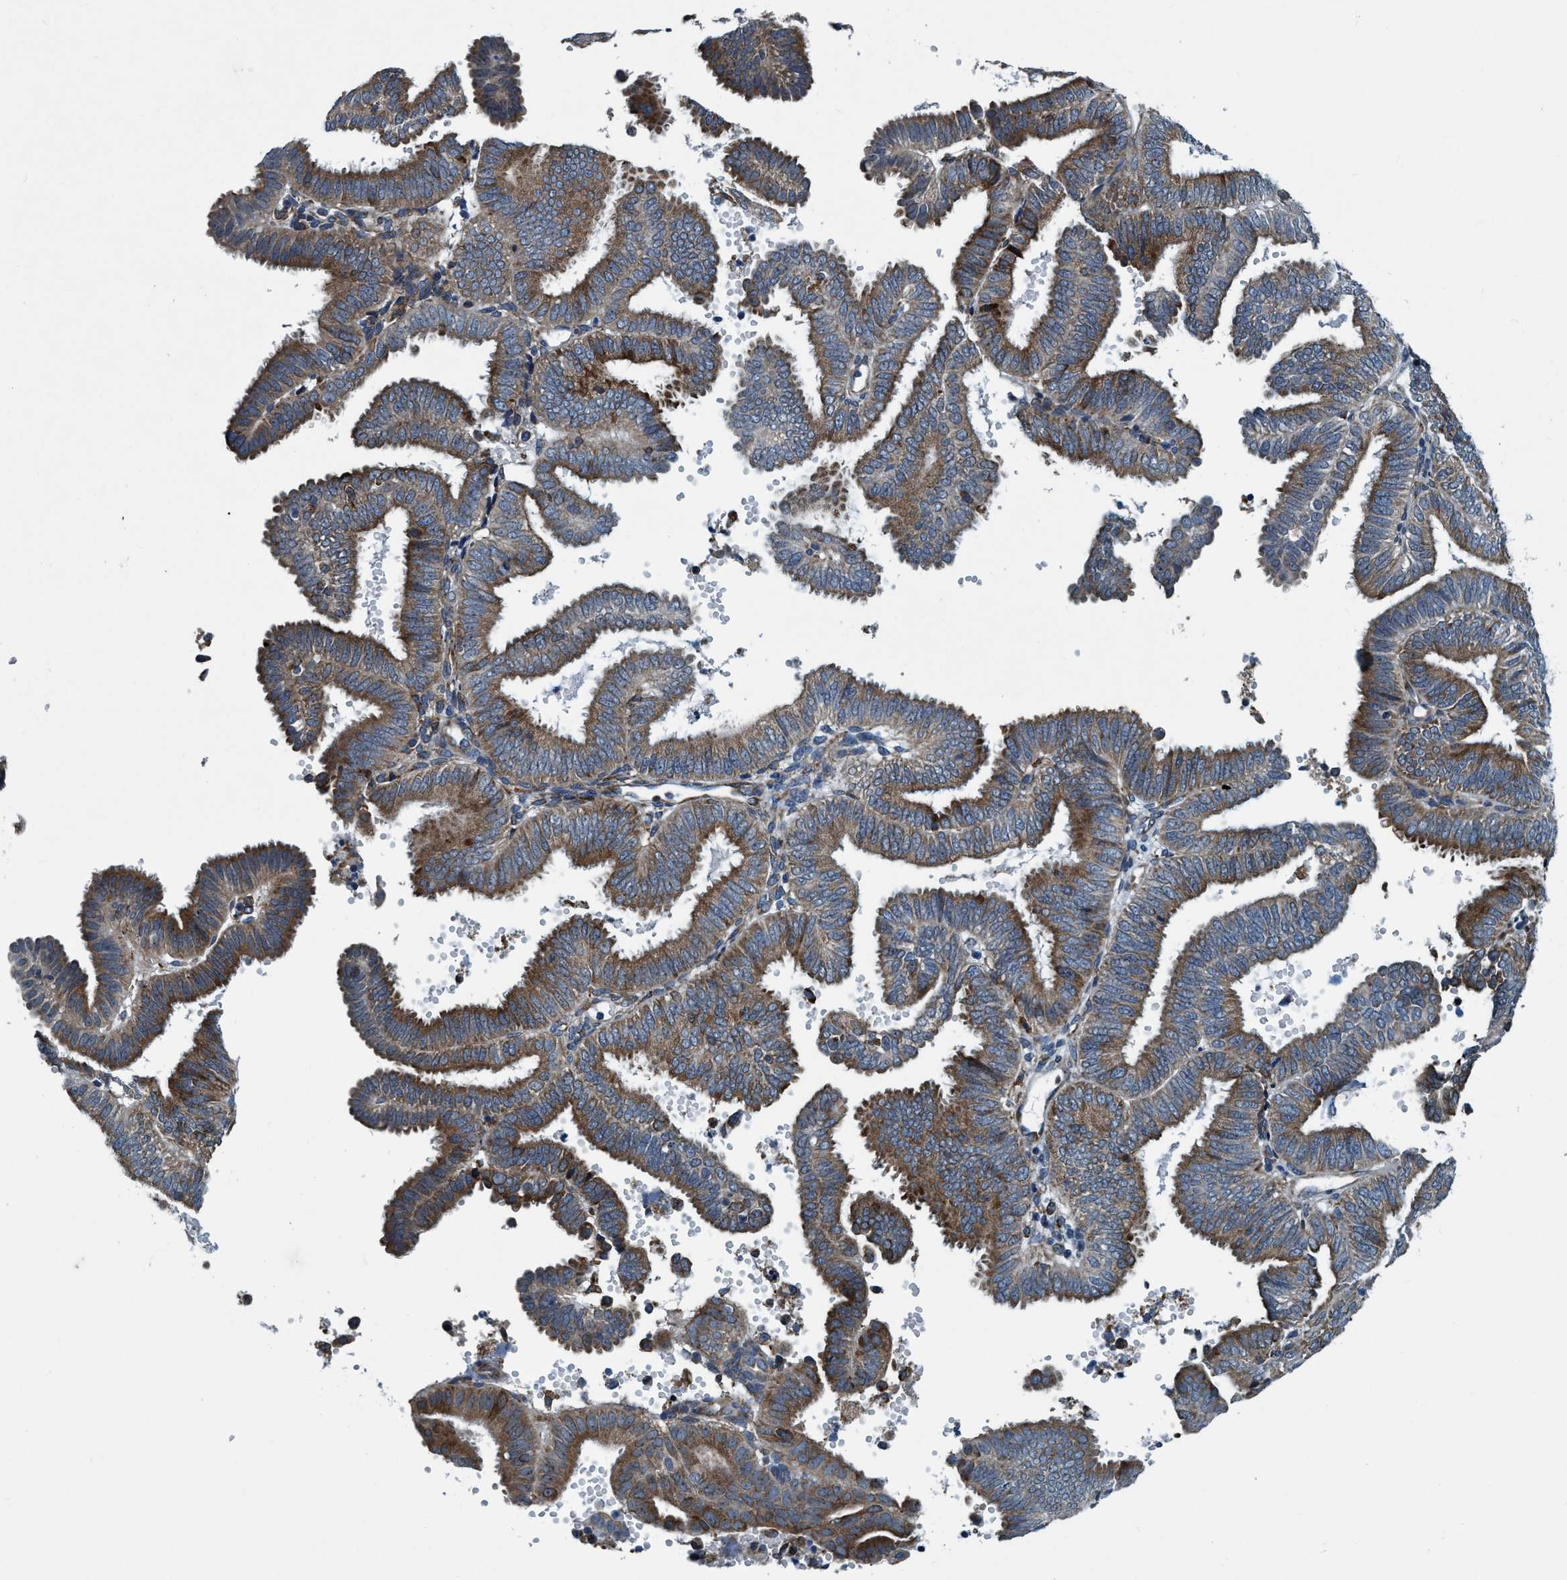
{"staining": {"intensity": "moderate", "quantity": ">75%", "location": "cytoplasmic/membranous"}, "tissue": "endometrial cancer", "cell_type": "Tumor cells", "image_type": "cancer", "snomed": [{"axis": "morphology", "description": "Adenocarcinoma, NOS"}, {"axis": "topography", "description": "Endometrium"}], "caption": "Moderate cytoplasmic/membranous protein positivity is identified in about >75% of tumor cells in adenocarcinoma (endometrial).", "gene": "ARMC9", "patient": {"sex": "female", "age": 58}}